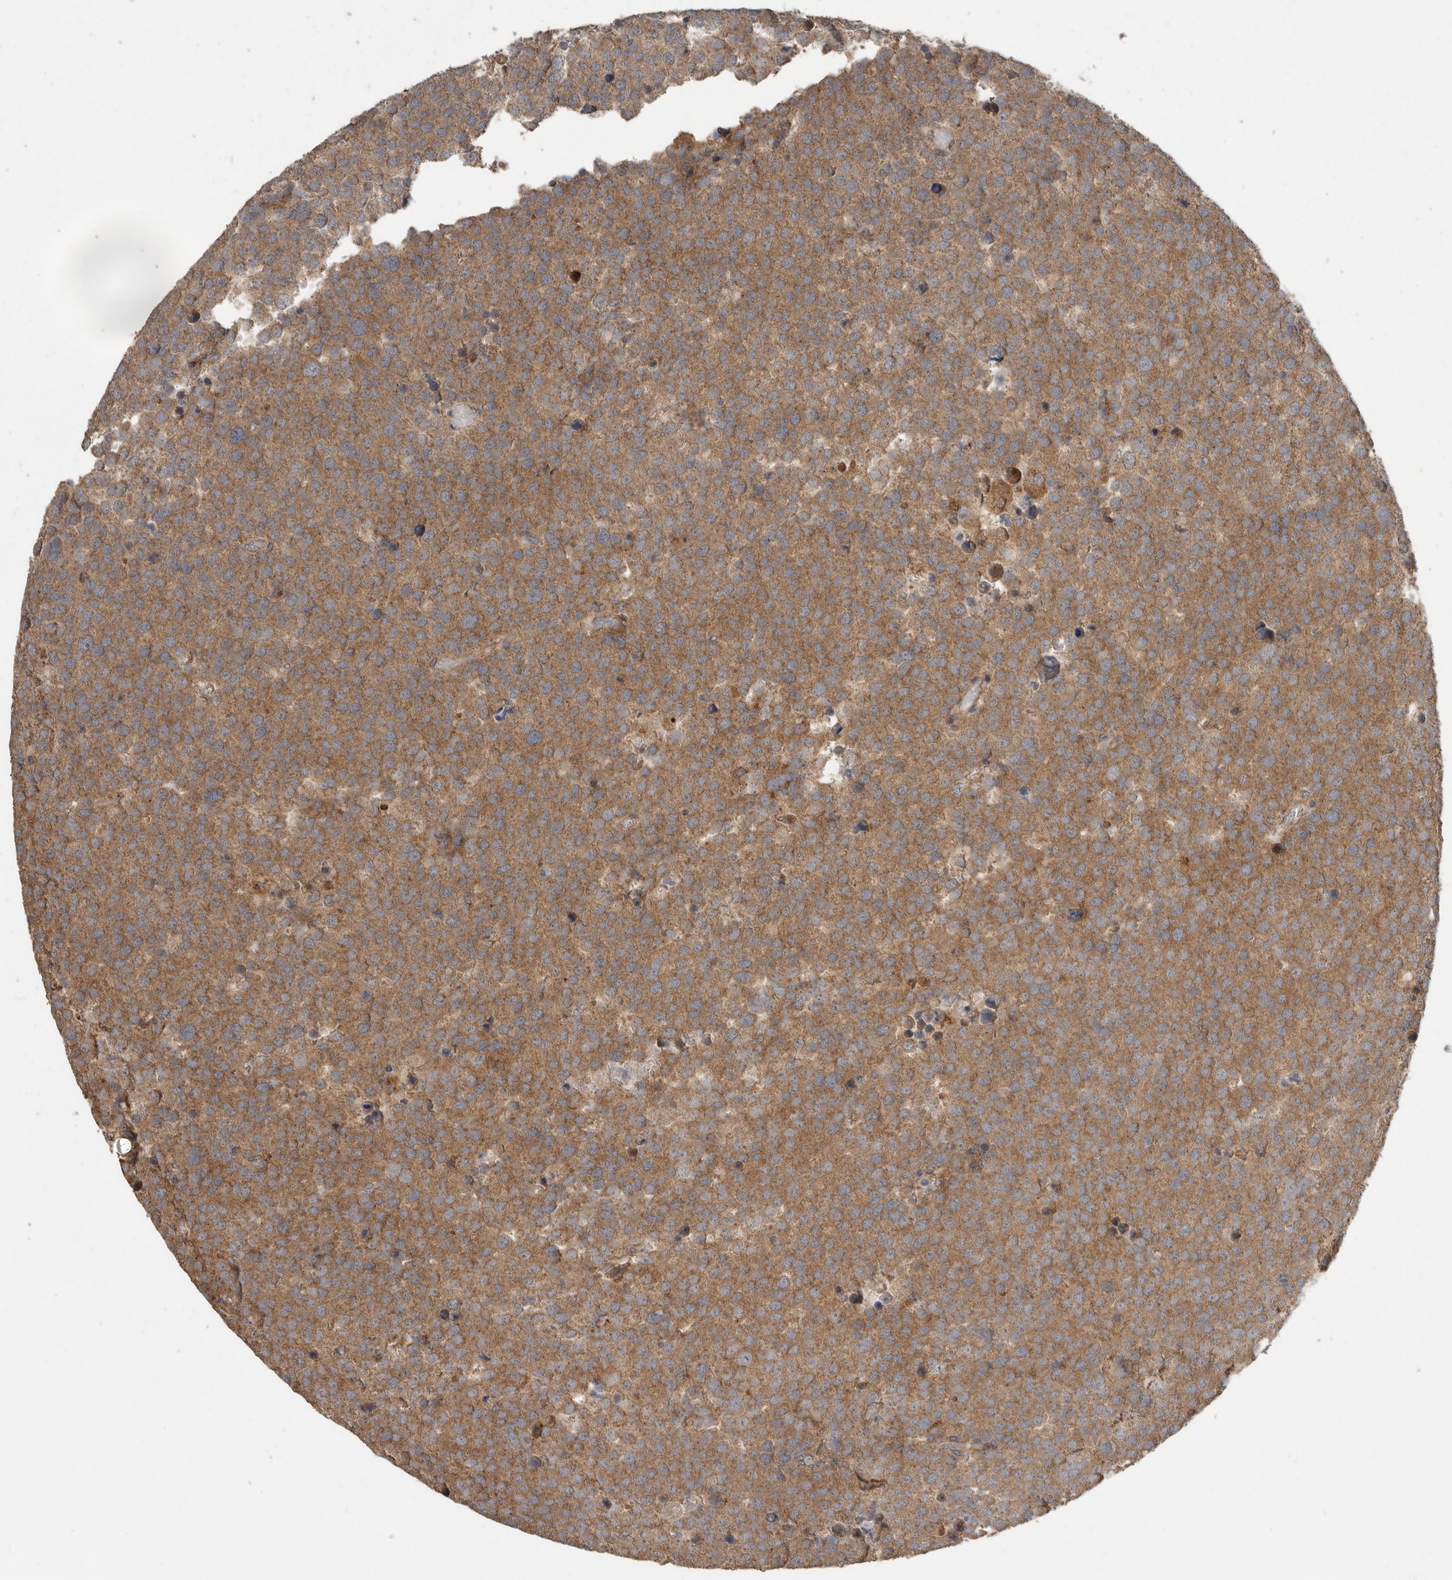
{"staining": {"intensity": "moderate", "quantity": ">75%", "location": "cytoplasmic/membranous"}, "tissue": "testis cancer", "cell_type": "Tumor cells", "image_type": "cancer", "snomed": [{"axis": "morphology", "description": "Seminoma, NOS"}, {"axis": "topography", "description": "Testis"}], "caption": "Tumor cells exhibit moderate cytoplasmic/membranous positivity in about >75% of cells in testis cancer.", "gene": "PODXL2", "patient": {"sex": "male", "age": 71}}